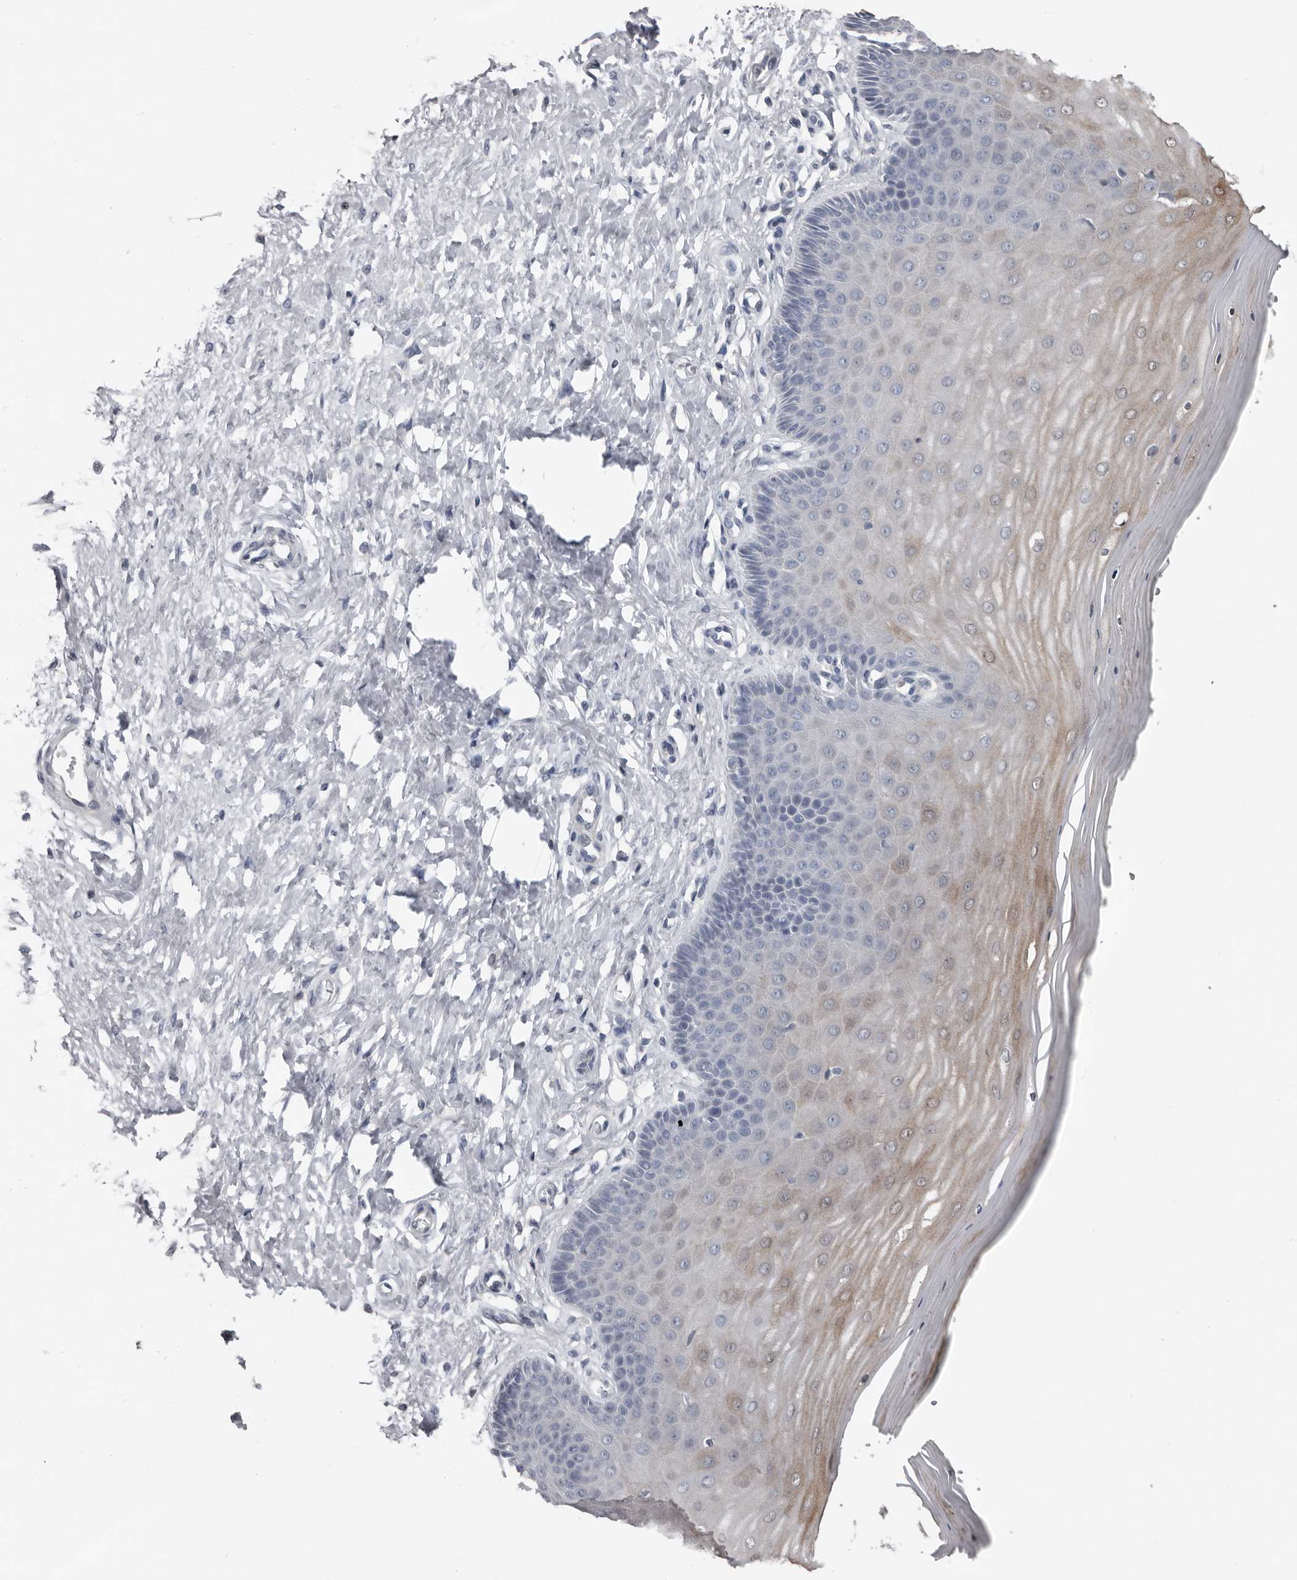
{"staining": {"intensity": "negative", "quantity": "none", "location": "none"}, "tissue": "cervix", "cell_type": "Glandular cells", "image_type": "normal", "snomed": [{"axis": "morphology", "description": "Normal tissue, NOS"}, {"axis": "topography", "description": "Cervix"}], "caption": "An image of cervix stained for a protein shows no brown staining in glandular cells. Nuclei are stained in blue.", "gene": "FABP7", "patient": {"sex": "female", "age": 55}}